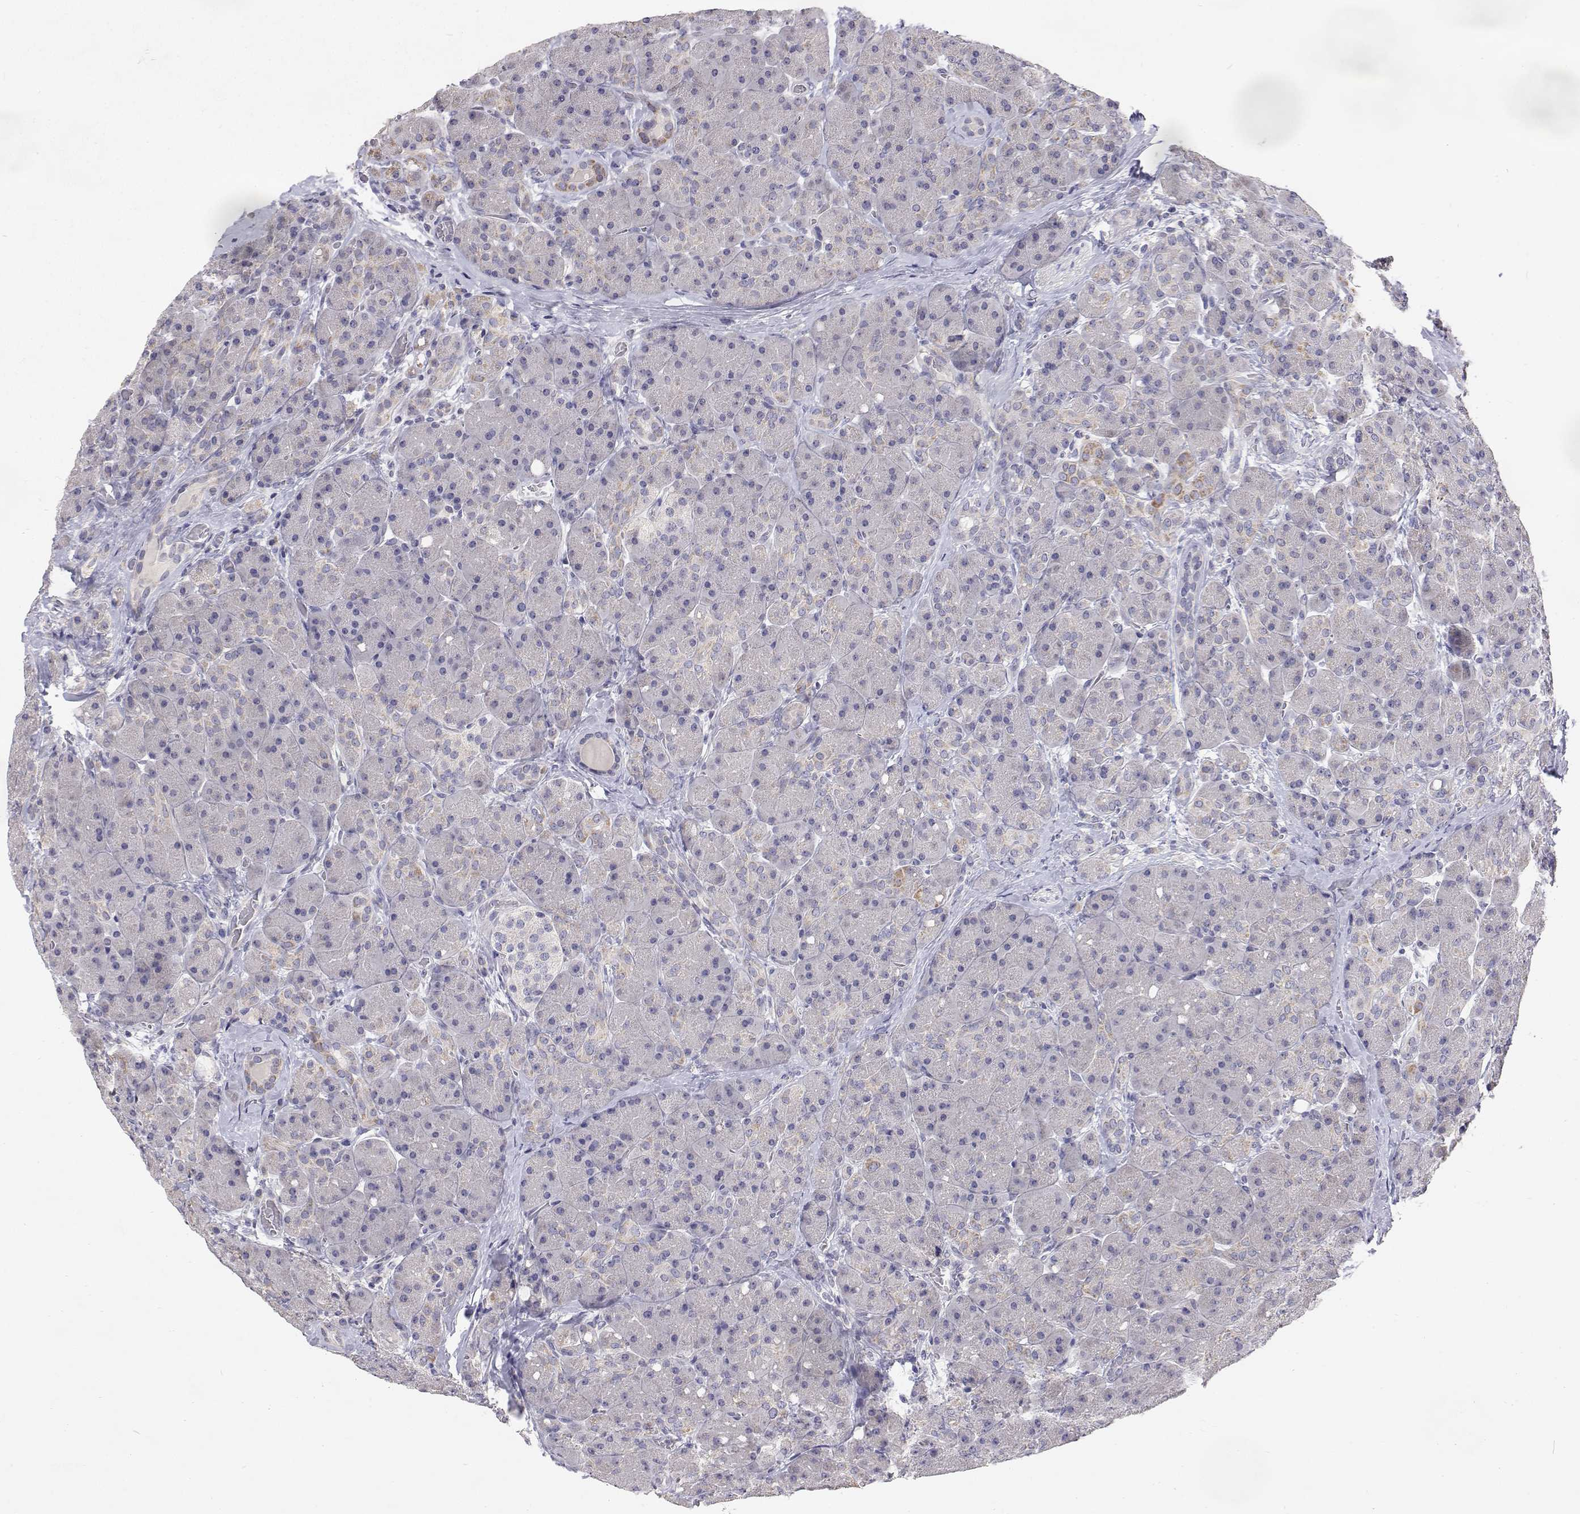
{"staining": {"intensity": "negative", "quantity": "none", "location": "none"}, "tissue": "pancreas", "cell_type": "Exocrine glandular cells", "image_type": "normal", "snomed": [{"axis": "morphology", "description": "Normal tissue, NOS"}, {"axis": "topography", "description": "Pancreas"}], "caption": "DAB immunohistochemical staining of benign pancreas exhibits no significant staining in exocrine glandular cells.", "gene": "TRIM60", "patient": {"sex": "male", "age": 55}}